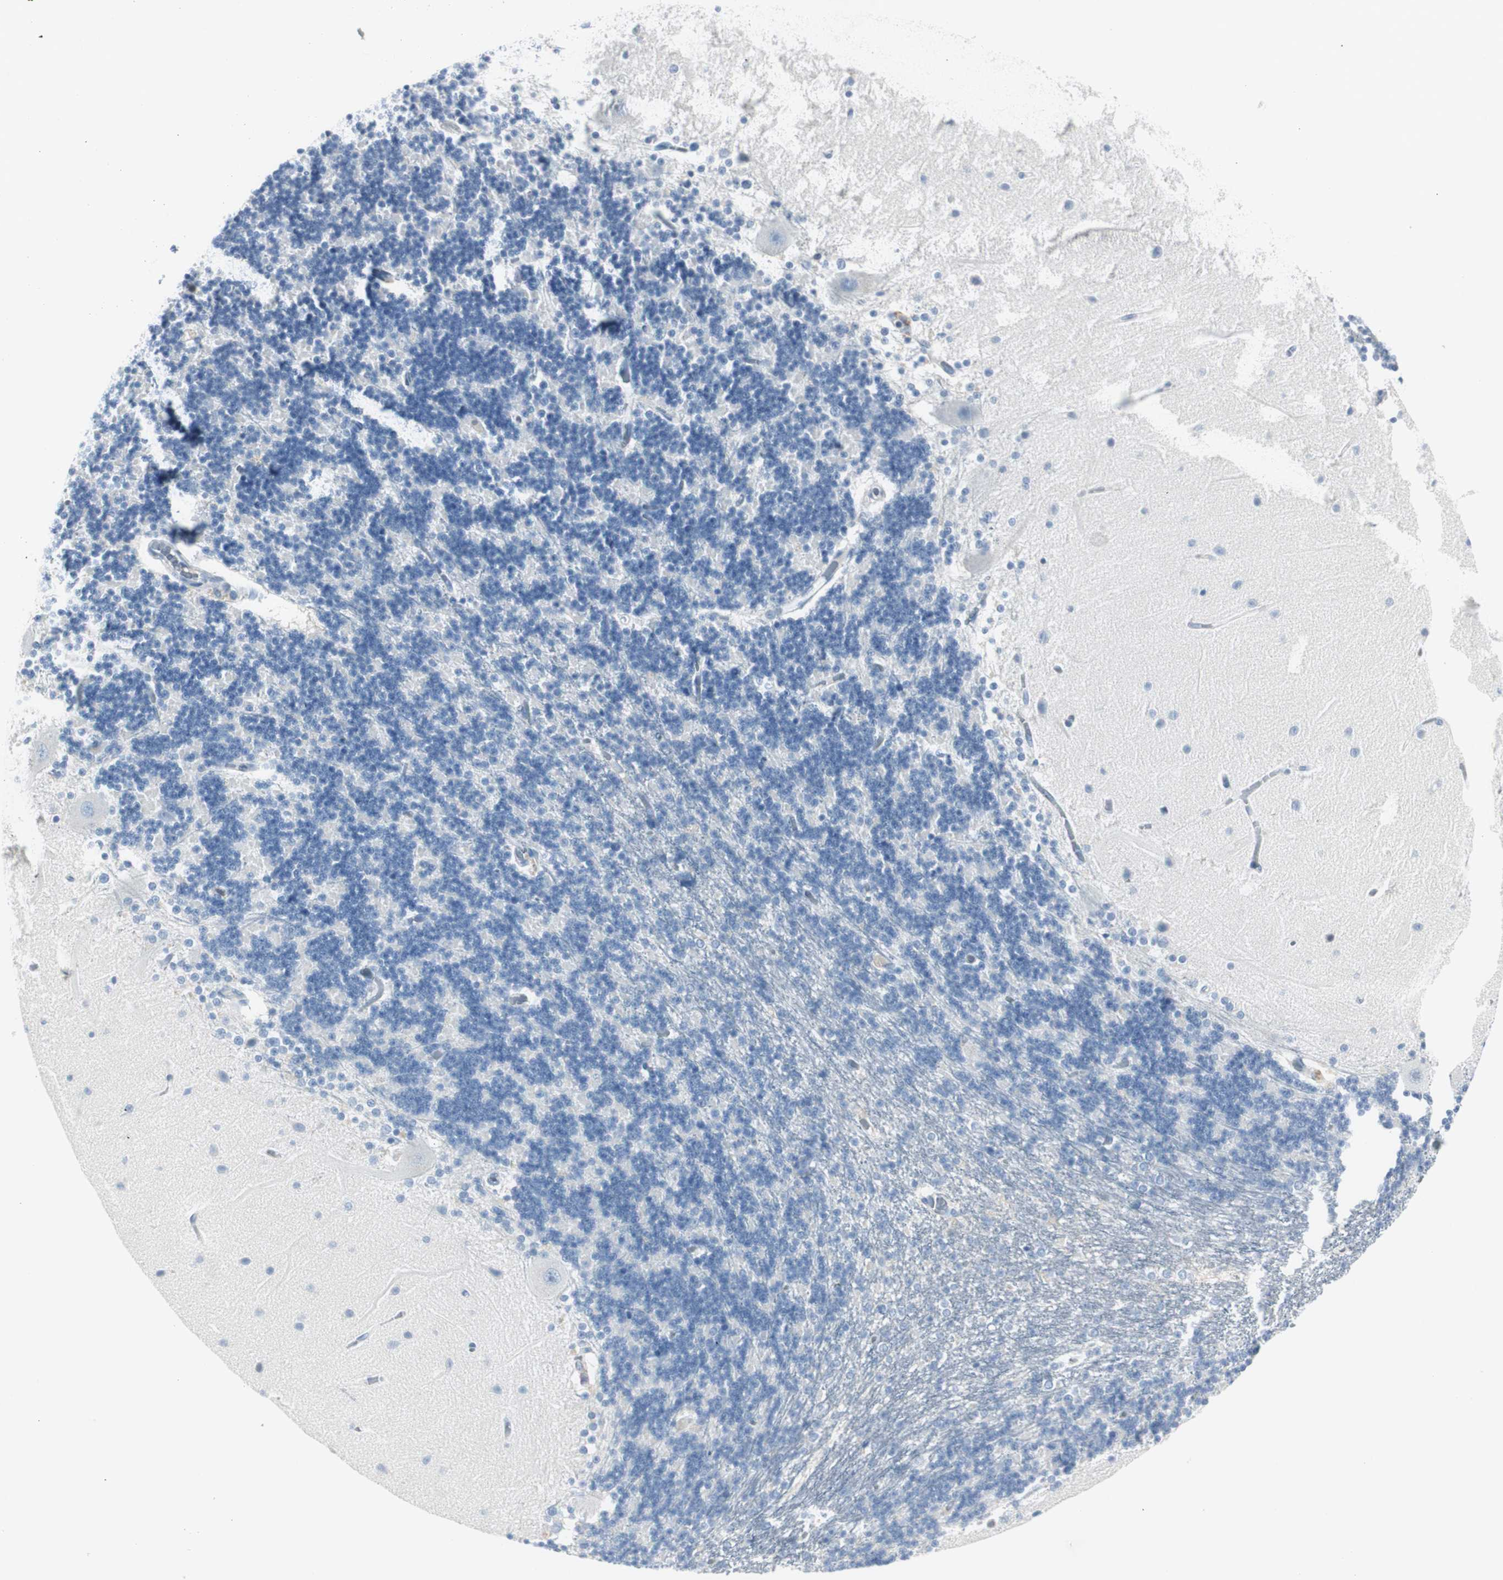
{"staining": {"intensity": "negative", "quantity": "none", "location": "none"}, "tissue": "cerebellum", "cell_type": "Cells in granular layer", "image_type": "normal", "snomed": [{"axis": "morphology", "description": "Normal tissue, NOS"}, {"axis": "topography", "description": "Cerebellum"}], "caption": "Immunohistochemistry micrograph of normal human cerebellum stained for a protein (brown), which shows no expression in cells in granular layer.", "gene": "CDHR5", "patient": {"sex": "female", "age": 54}}